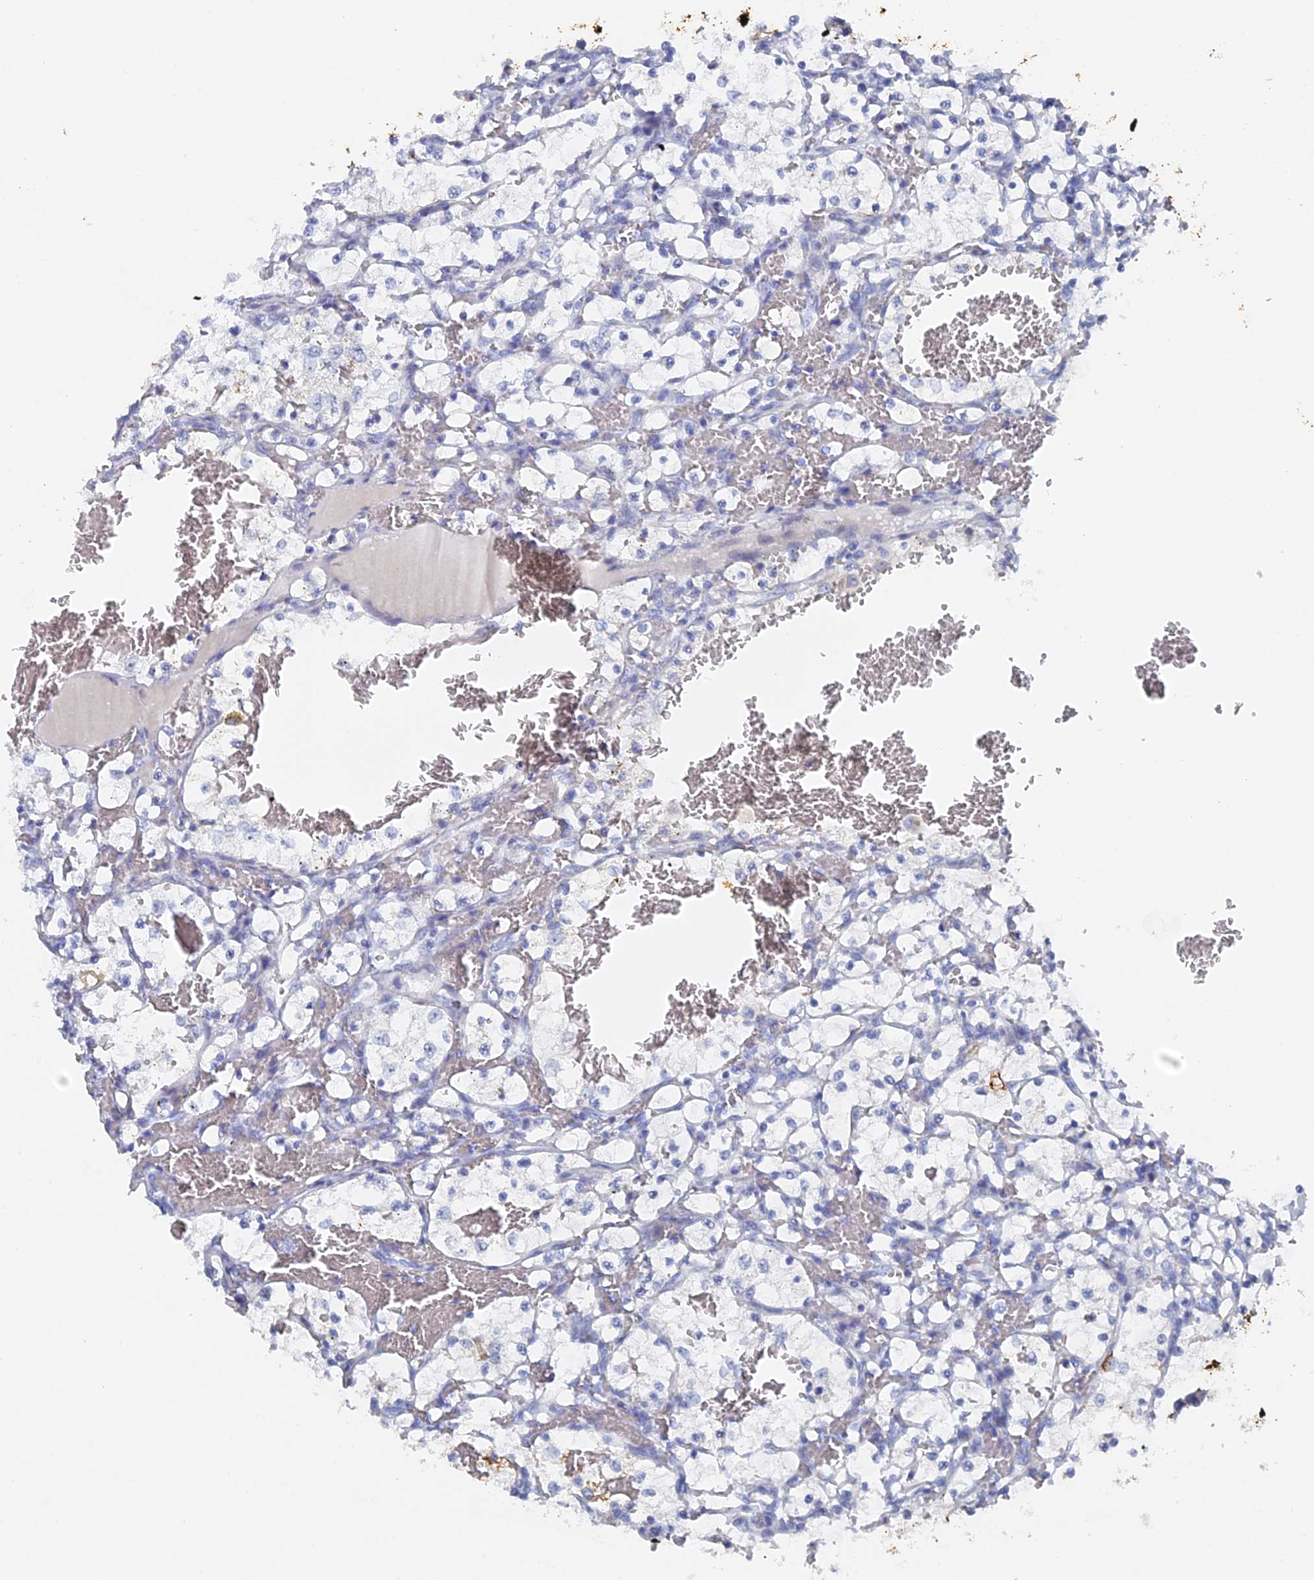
{"staining": {"intensity": "negative", "quantity": "none", "location": "none"}, "tissue": "renal cancer", "cell_type": "Tumor cells", "image_type": "cancer", "snomed": [{"axis": "morphology", "description": "Adenocarcinoma, NOS"}, {"axis": "topography", "description": "Kidney"}], "caption": "Immunohistochemistry histopathology image of neoplastic tissue: renal adenocarcinoma stained with DAB demonstrates no significant protein positivity in tumor cells.", "gene": "SRFBP1", "patient": {"sex": "female", "age": 69}}